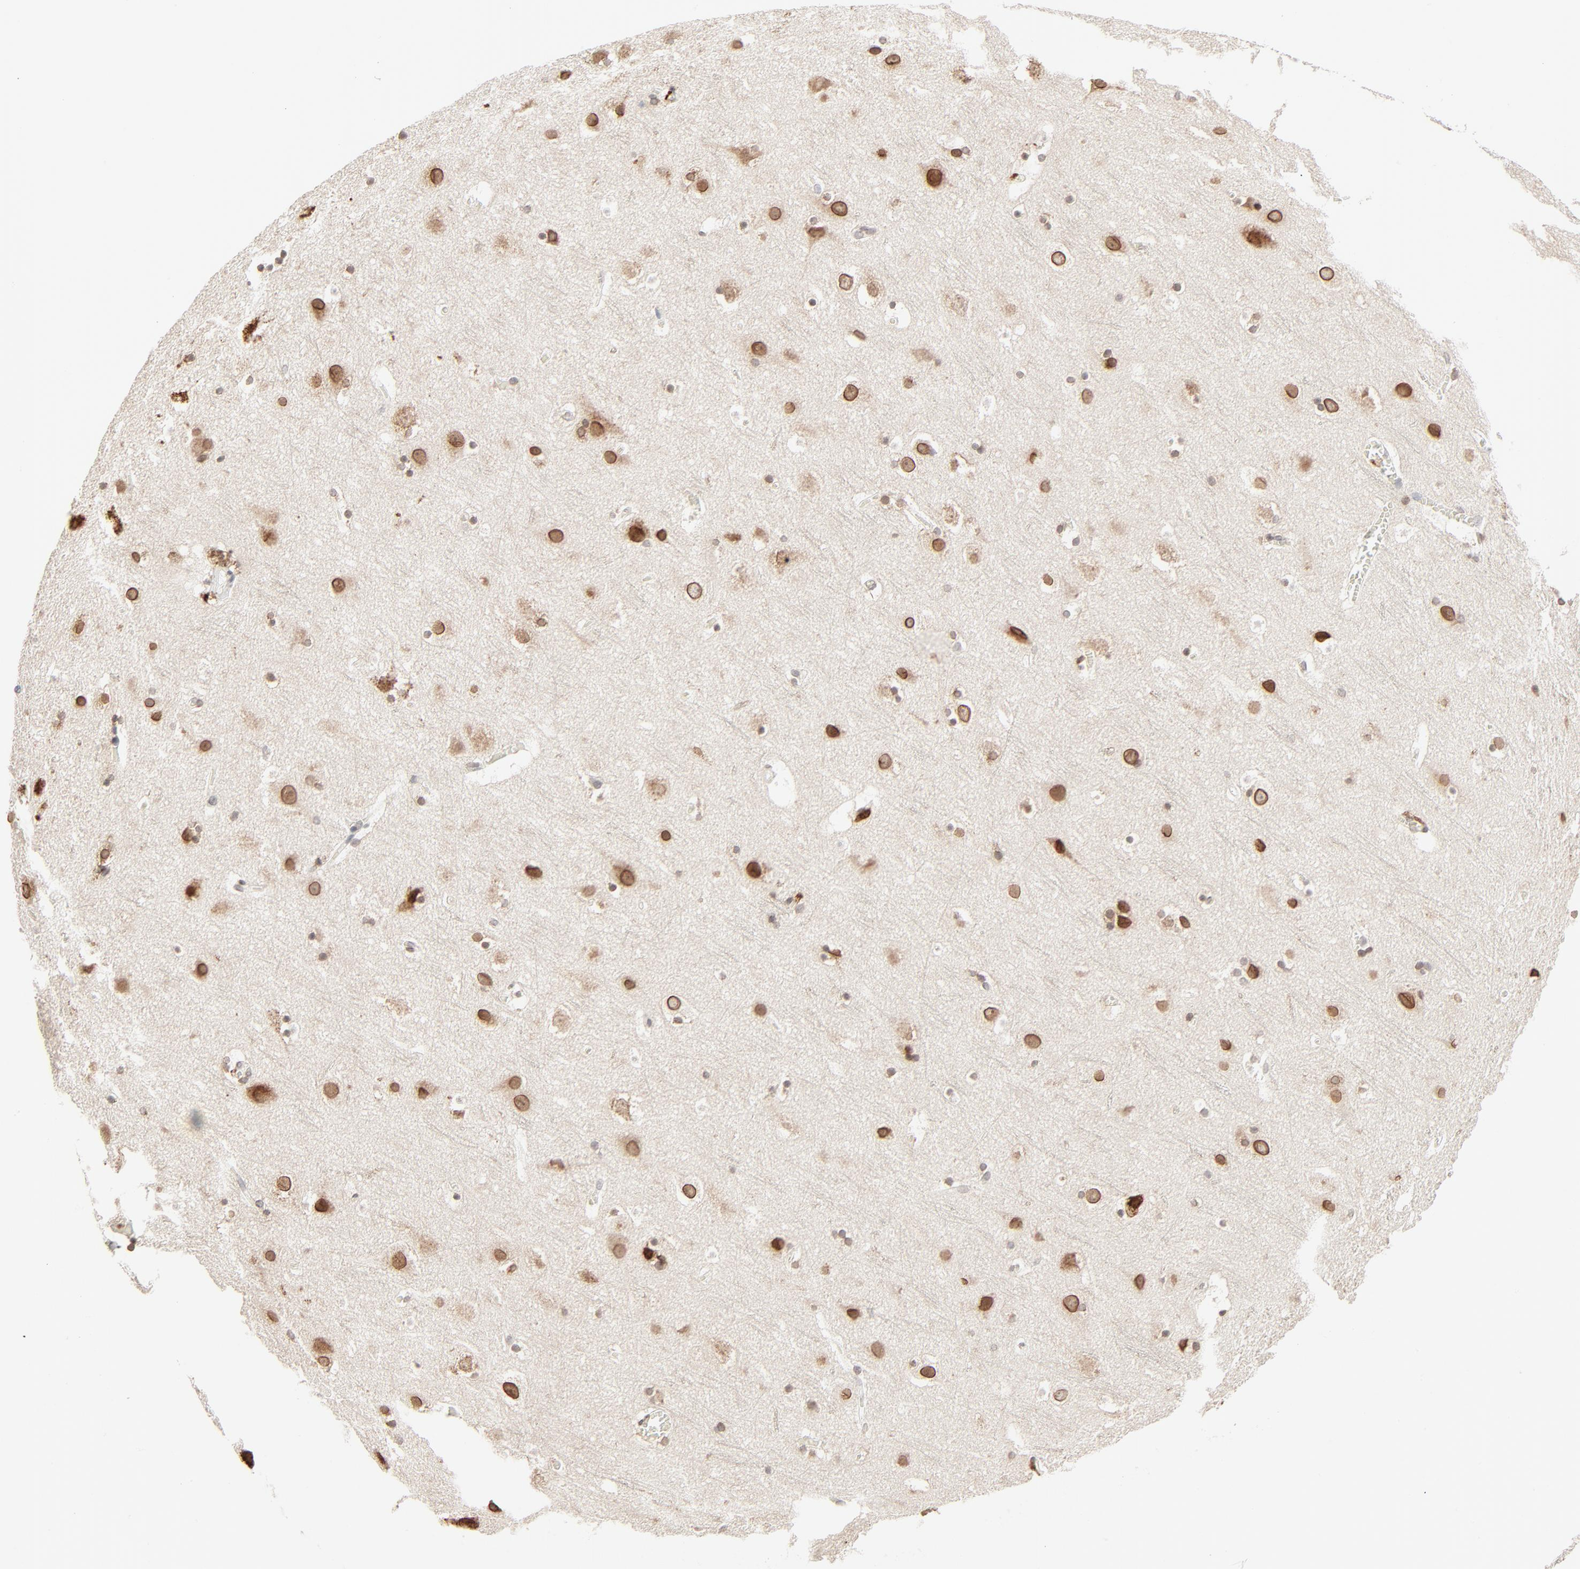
{"staining": {"intensity": "negative", "quantity": "none", "location": "none"}, "tissue": "cerebral cortex", "cell_type": "Endothelial cells", "image_type": "normal", "snomed": [{"axis": "morphology", "description": "Normal tissue, NOS"}, {"axis": "topography", "description": "Cerebral cortex"}], "caption": "A high-resolution photomicrograph shows immunohistochemistry (IHC) staining of unremarkable cerebral cortex, which shows no significant staining in endothelial cells. (DAB immunohistochemistry, high magnification).", "gene": "MAD1L1", "patient": {"sex": "male", "age": 45}}